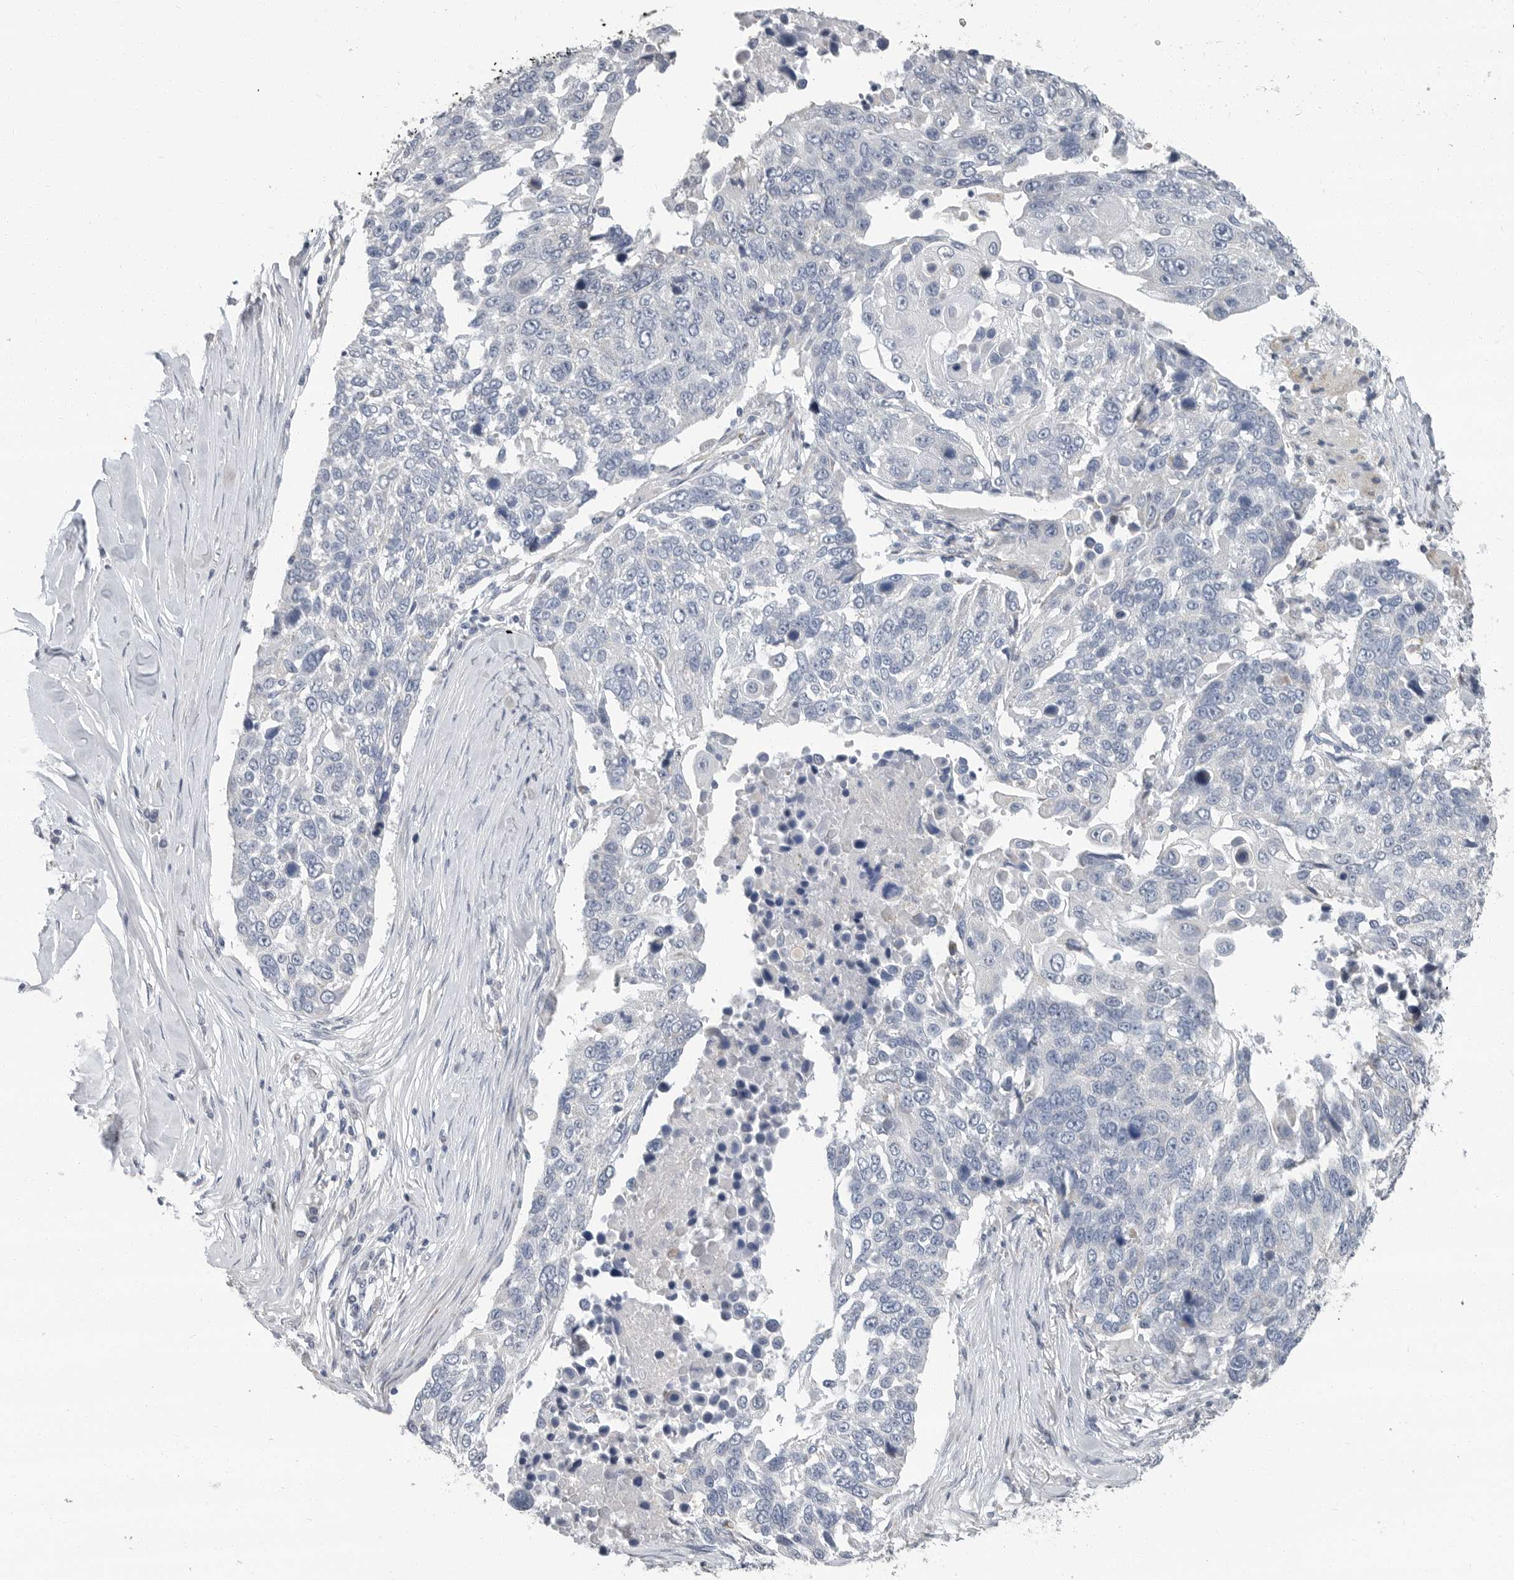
{"staining": {"intensity": "negative", "quantity": "none", "location": "none"}, "tissue": "lung cancer", "cell_type": "Tumor cells", "image_type": "cancer", "snomed": [{"axis": "morphology", "description": "Squamous cell carcinoma, NOS"}, {"axis": "topography", "description": "Lung"}], "caption": "DAB (3,3'-diaminobenzidine) immunohistochemical staining of human squamous cell carcinoma (lung) demonstrates no significant expression in tumor cells.", "gene": "PLN", "patient": {"sex": "male", "age": 66}}